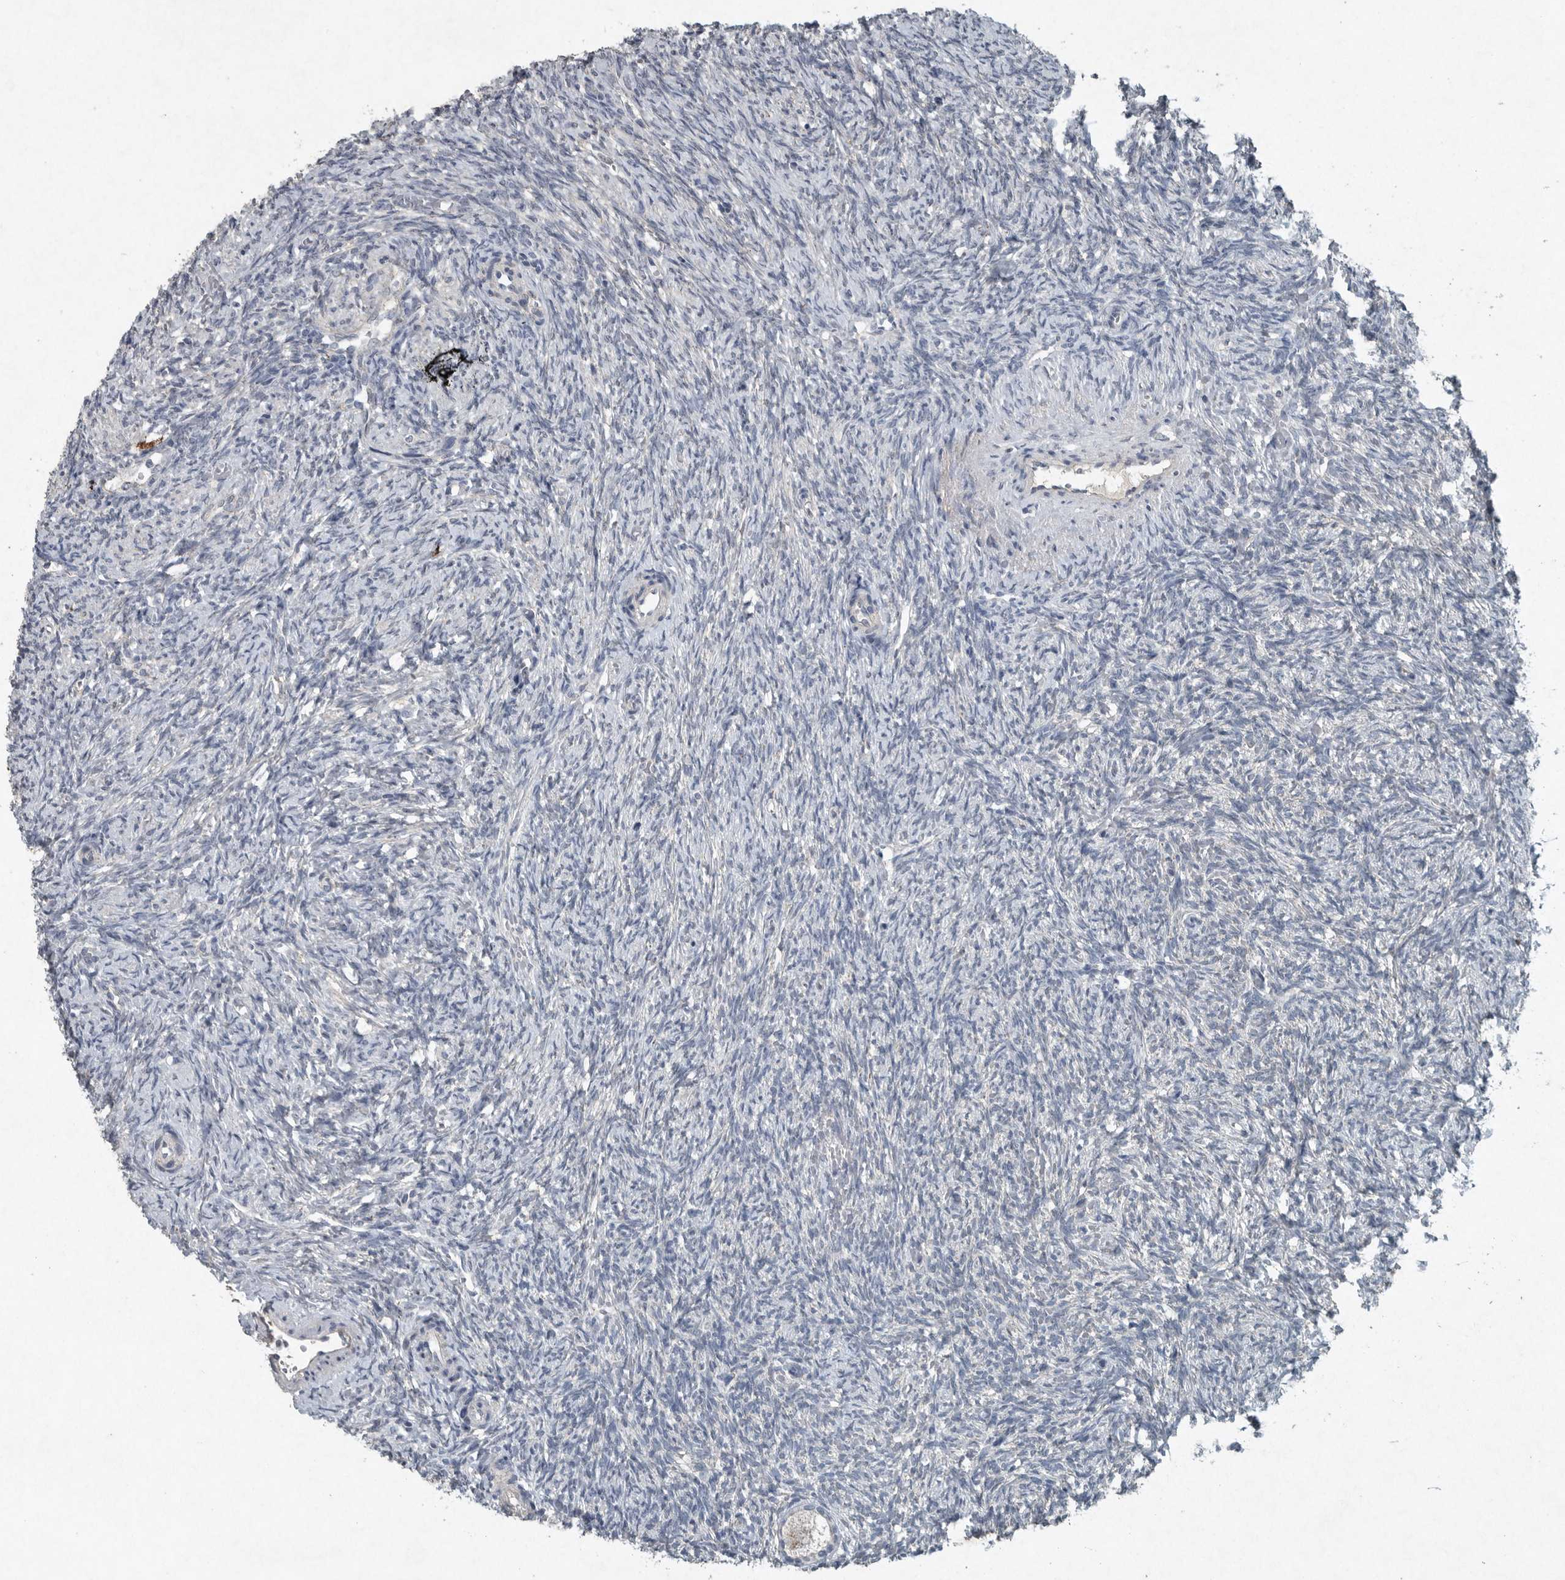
{"staining": {"intensity": "negative", "quantity": "none", "location": "none"}, "tissue": "ovary", "cell_type": "Follicle cells", "image_type": "normal", "snomed": [{"axis": "morphology", "description": "Normal tissue, NOS"}, {"axis": "topography", "description": "Ovary"}], "caption": "A high-resolution image shows IHC staining of normal ovary, which demonstrates no significant expression in follicle cells.", "gene": "IL20", "patient": {"sex": "female", "age": 41}}